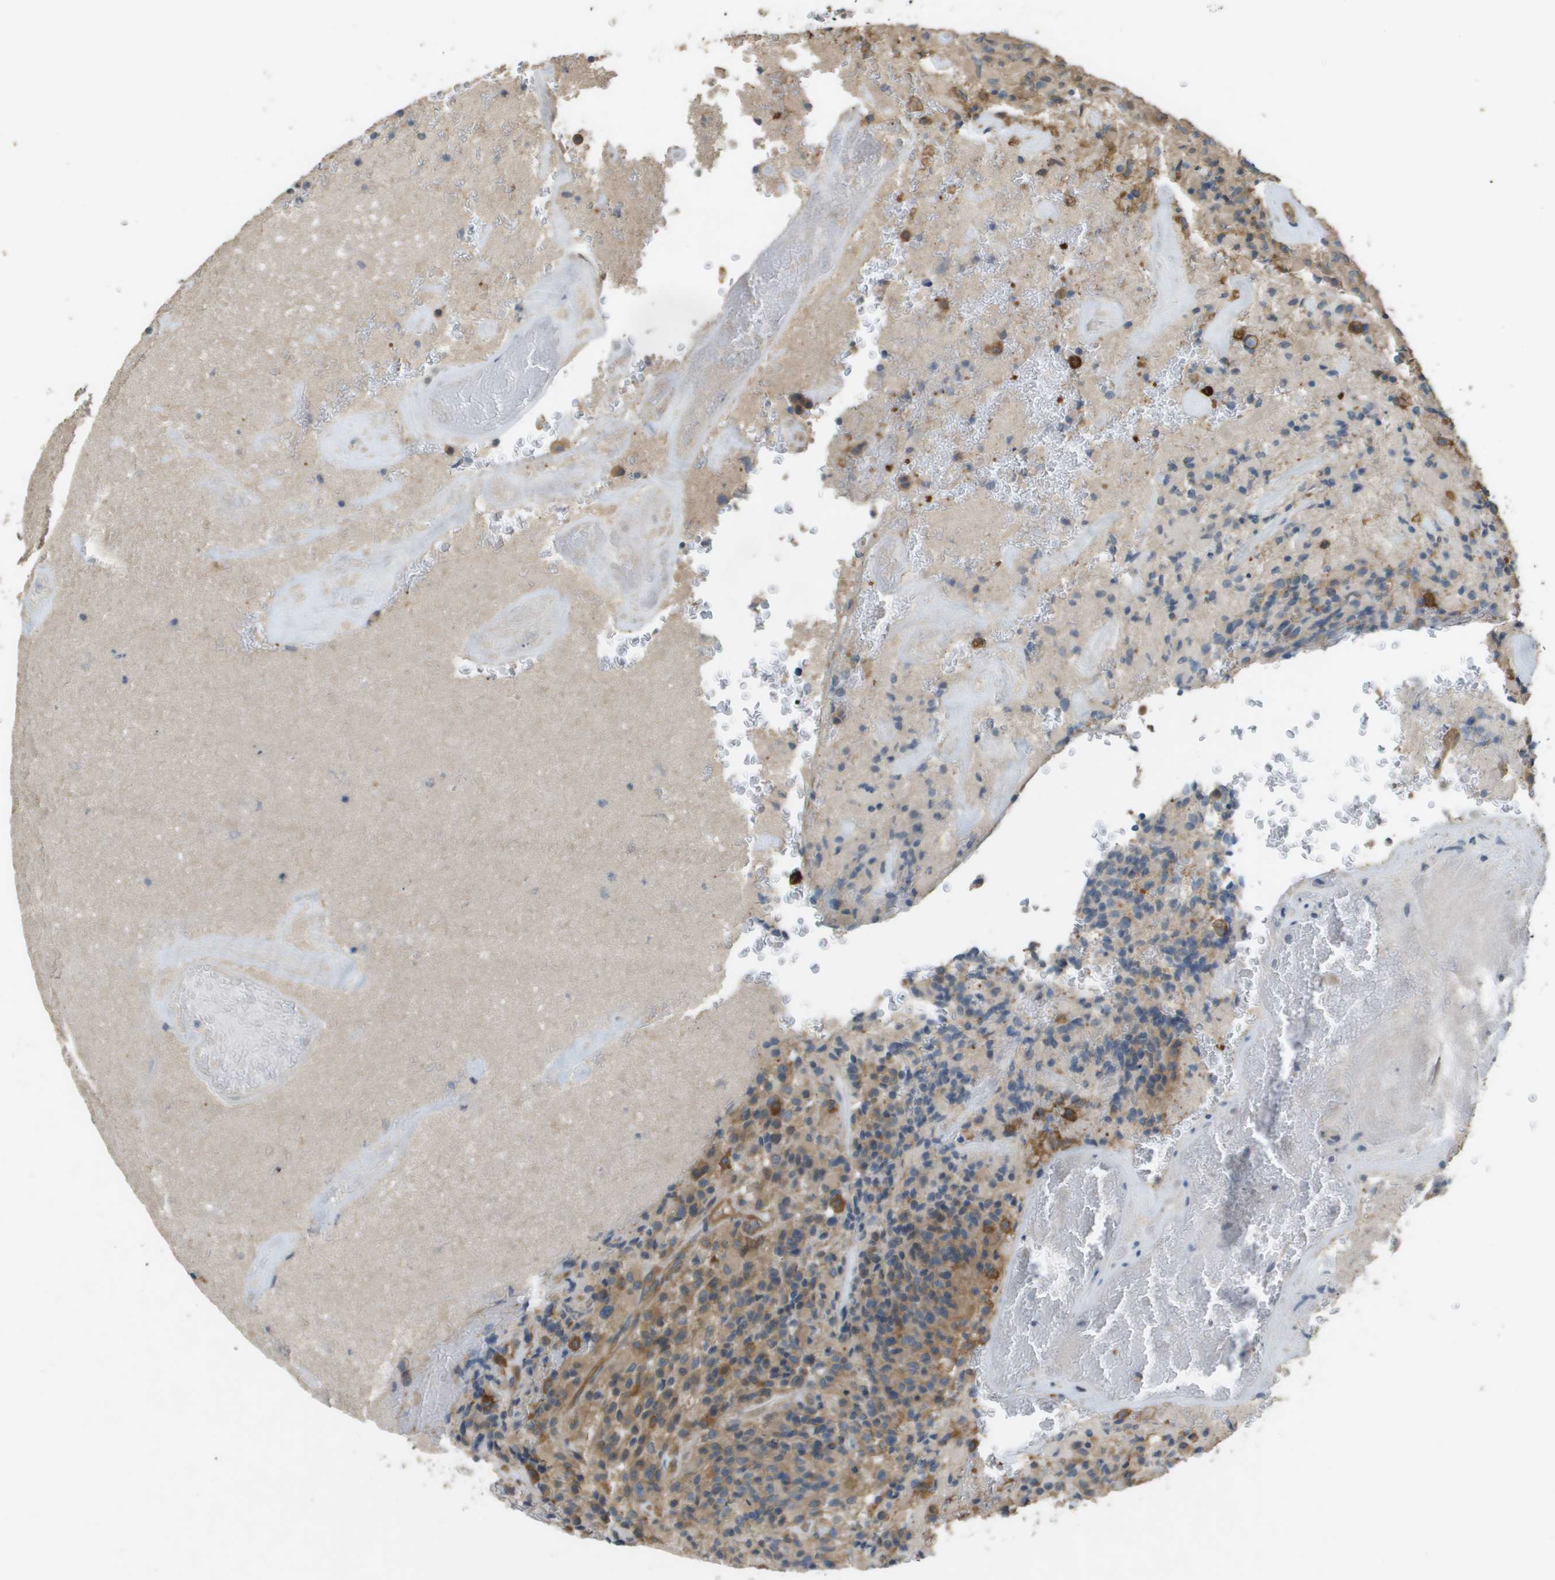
{"staining": {"intensity": "moderate", "quantity": ">75%", "location": "cytoplasmic/membranous"}, "tissue": "glioma", "cell_type": "Tumor cells", "image_type": "cancer", "snomed": [{"axis": "morphology", "description": "Glioma, malignant, High grade"}, {"axis": "topography", "description": "Brain"}], "caption": "A photomicrograph of malignant glioma (high-grade) stained for a protein shows moderate cytoplasmic/membranous brown staining in tumor cells. Using DAB (brown) and hematoxylin (blue) stains, captured at high magnification using brightfield microscopy.", "gene": "CORO1B", "patient": {"sex": "male", "age": 71}}